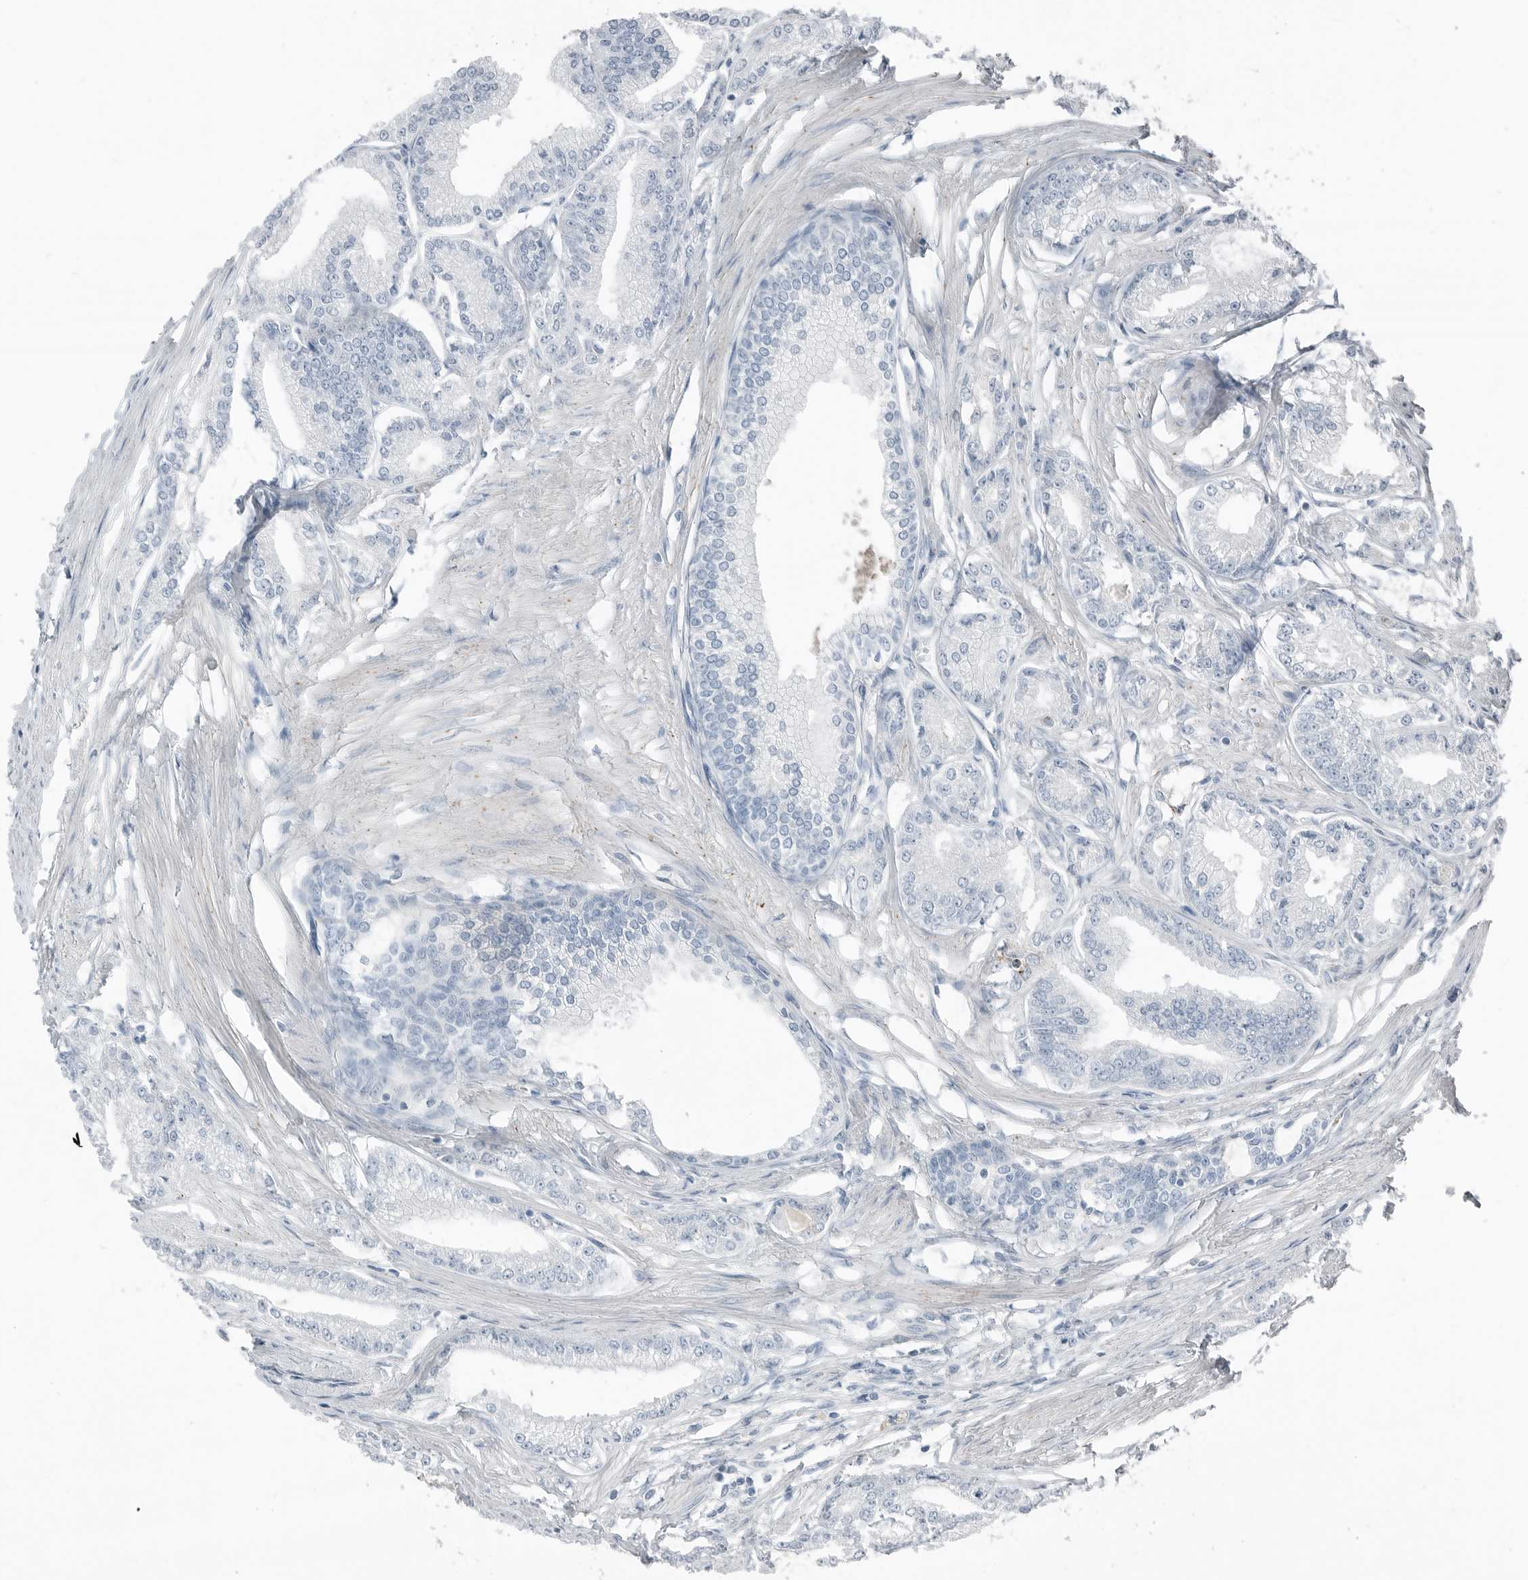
{"staining": {"intensity": "negative", "quantity": "none", "location": "none"}, "tissue": "prostate cancer", "cell_type": "Tumor cells", "image_type": "cancer", "snomed": [{"axis": "morphology", "description": "Adenocarcinoma, Low grade"}, {"axis": "topography", "description": "Prostate"}], "caption": "Protein analysis of prostate cancer reveals no significant staining in tumor cells.", "gene": "SERPINB7", "patient": {"sex": "male", "age": 52}}